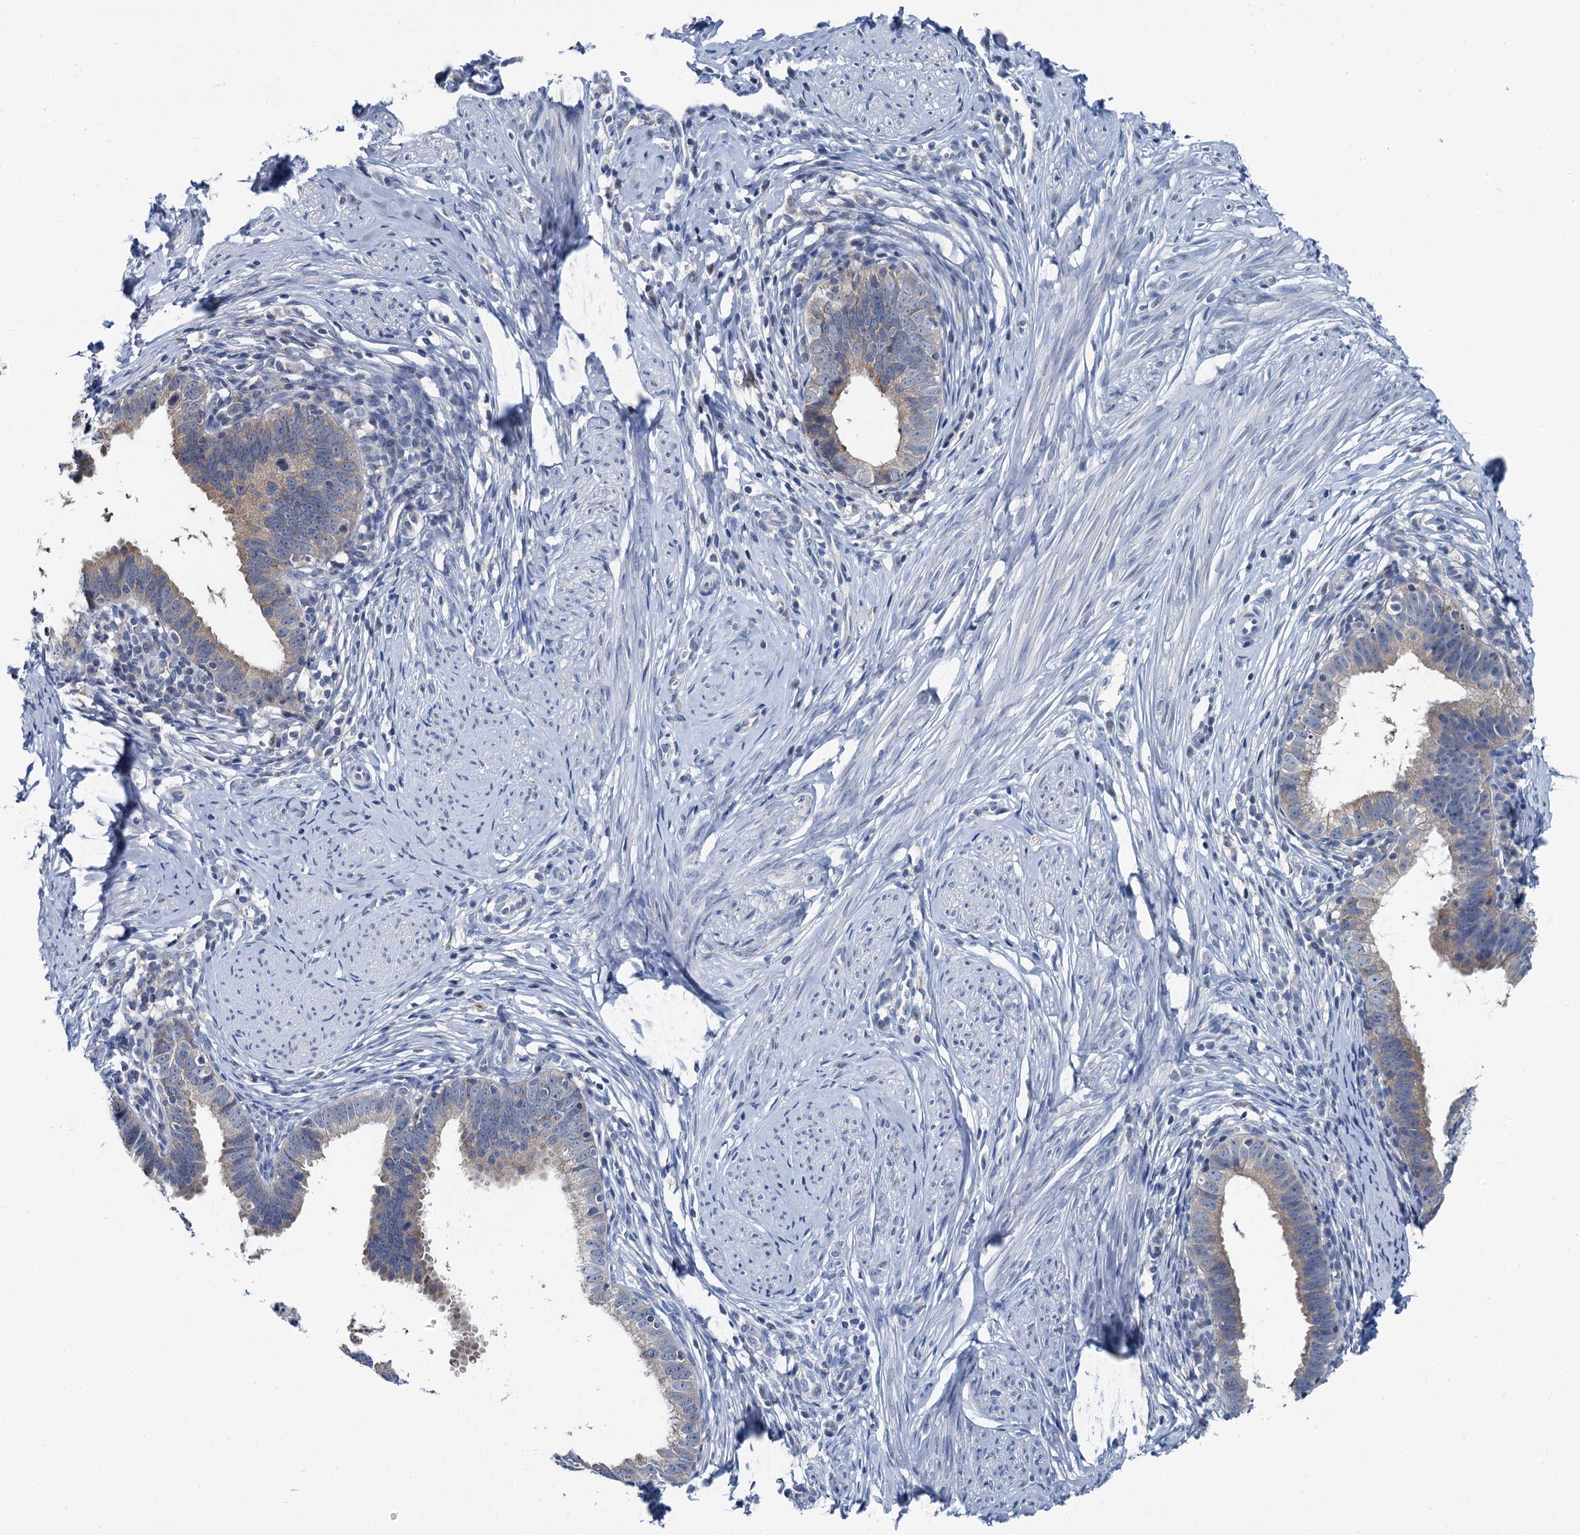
{"staining": {"intensity": "weak", "quantity": "25%-75%", "location": "cytoplasmic/membranous"}, "tissue": "cervical cancer", "cell_type": "Tumor cells", "image_type": "cancer", "snomed": [{"axis": "morphology", "description": "Adenocarcinoma, NOS"}, {"axis": "topography", "description": "Cervix"}], "caption": "High-power microscopy captured an immunohistochemistry histopathology image of cervical cancer (adenocarcinoma), revealing weak cytoplasmic/membranous staining in approximately 25%-75% of tumor cells.", "gene": "MIOX", "patient": {"sex": "female", "age": 36}}